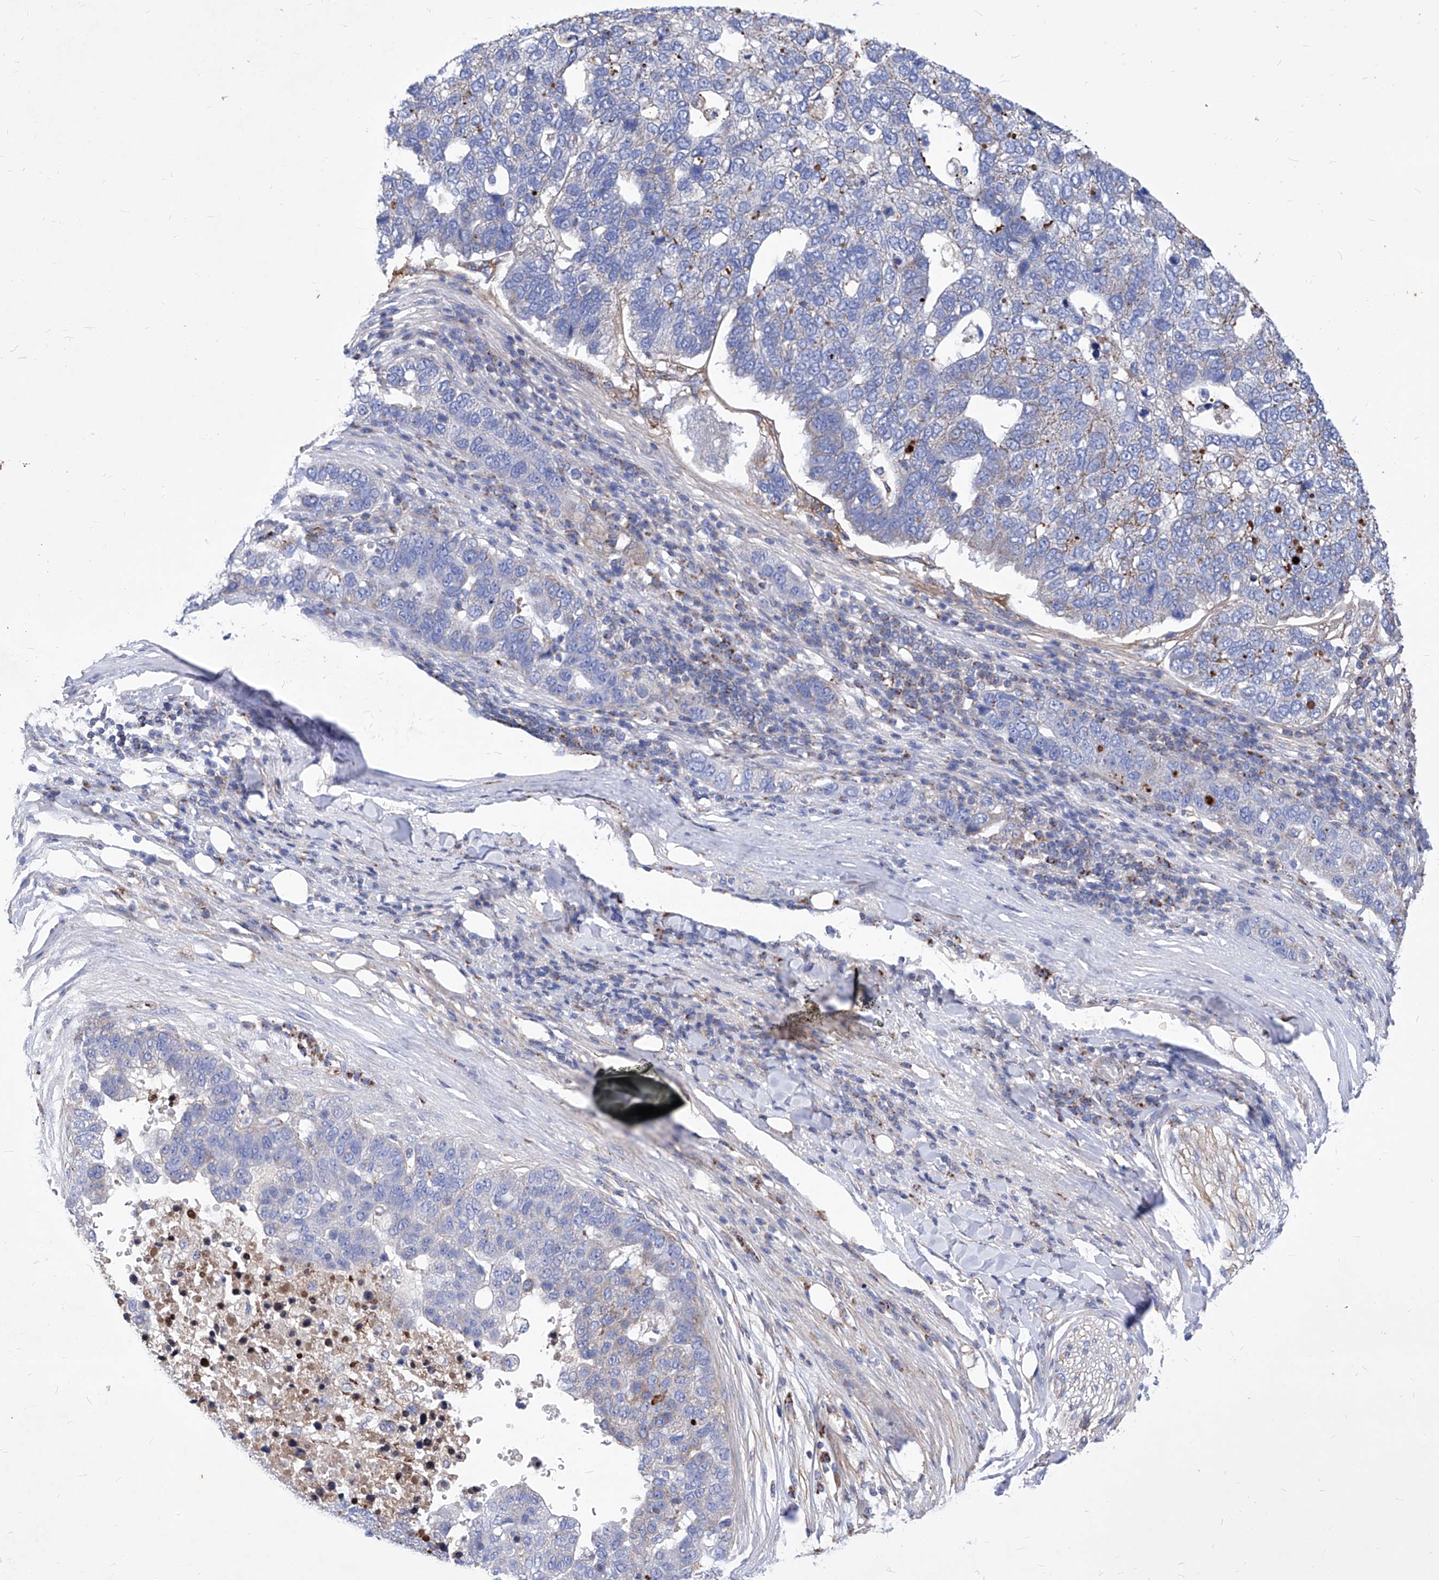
{"staining": {"intensity": "weak", "quantity": "<25%", "location": "cytoplasmic/membranous"}, "tissue": "pancreatic cancer", "cell_type": "Tumor cells", "image_type": "cancer", "snomed": [{"axis": "morphology", "description": "Adenocarcinoma, NOS"}, {"axis": "topography", "description": "Pancreas"}], "caption": "IHC of human pancreatic cancer (adenocarcinoma) shows no positivity in tumor cells. The staining is performed using DAB brown chromogen with nuclei counter-stained in using hematoxylin.", "gene": "HRNR", "patient": {"sex": "female", "age": 61}}